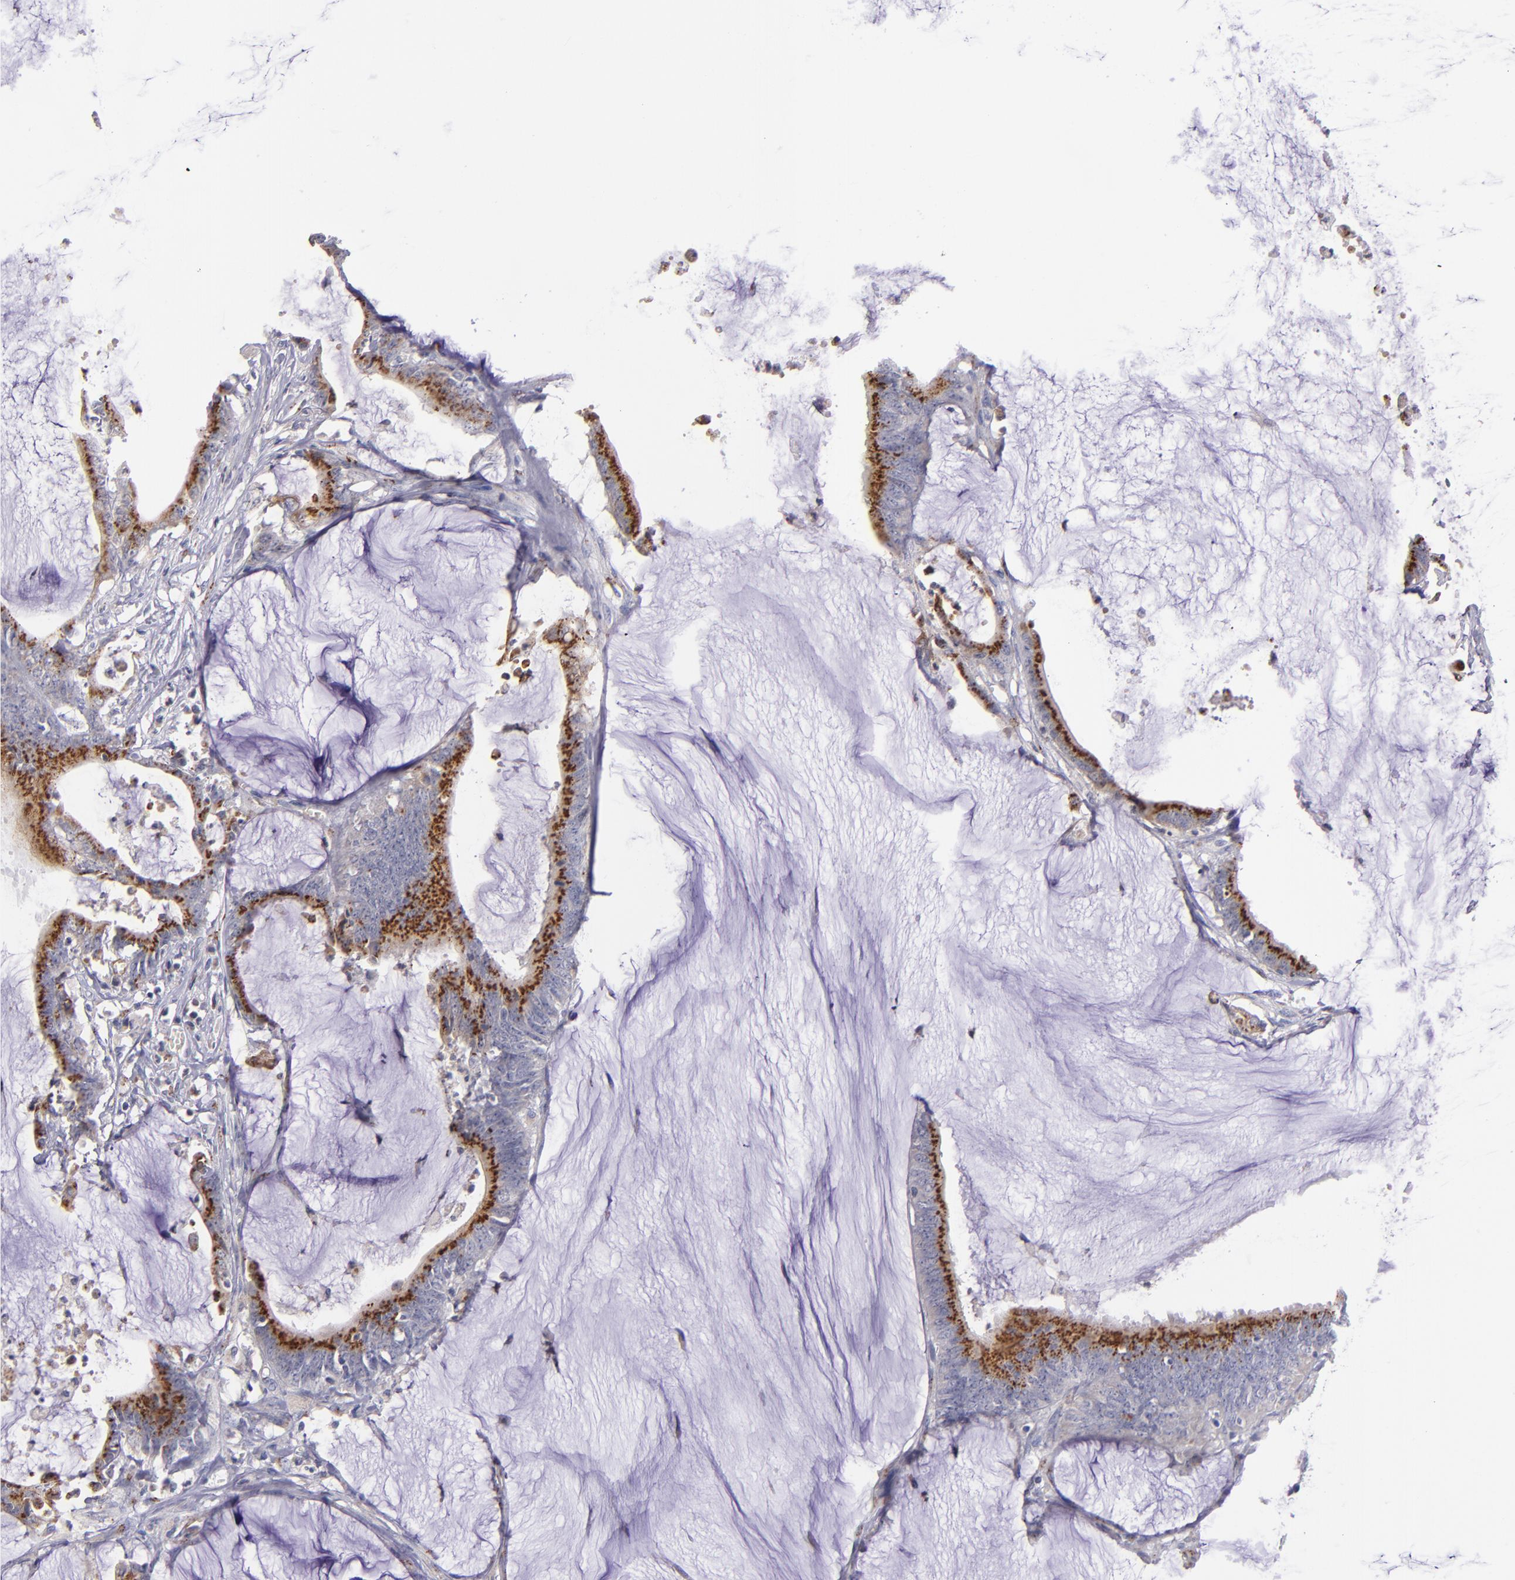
{"staining": {"intensity": "strong", "quantity": ">75%", "location": "cytoplasmic/membranous"}, "tissue": "colorectal cancer", "cell_type": "Tumor cells", "image_type": "cancer", "snomed": [{"axis": "morphology", "description": "Adenocarcinoma, NOS"}, {"axis": "topography", "description": "Rectum"}], "caption": "Adenocarcinoma (colorectal) stained with IHC shows strong cytoplasmic/membranous positivity in about >75% of tumor cells.", "gene": "RAB41", "patient": {"sex": "female", "age": 66}}